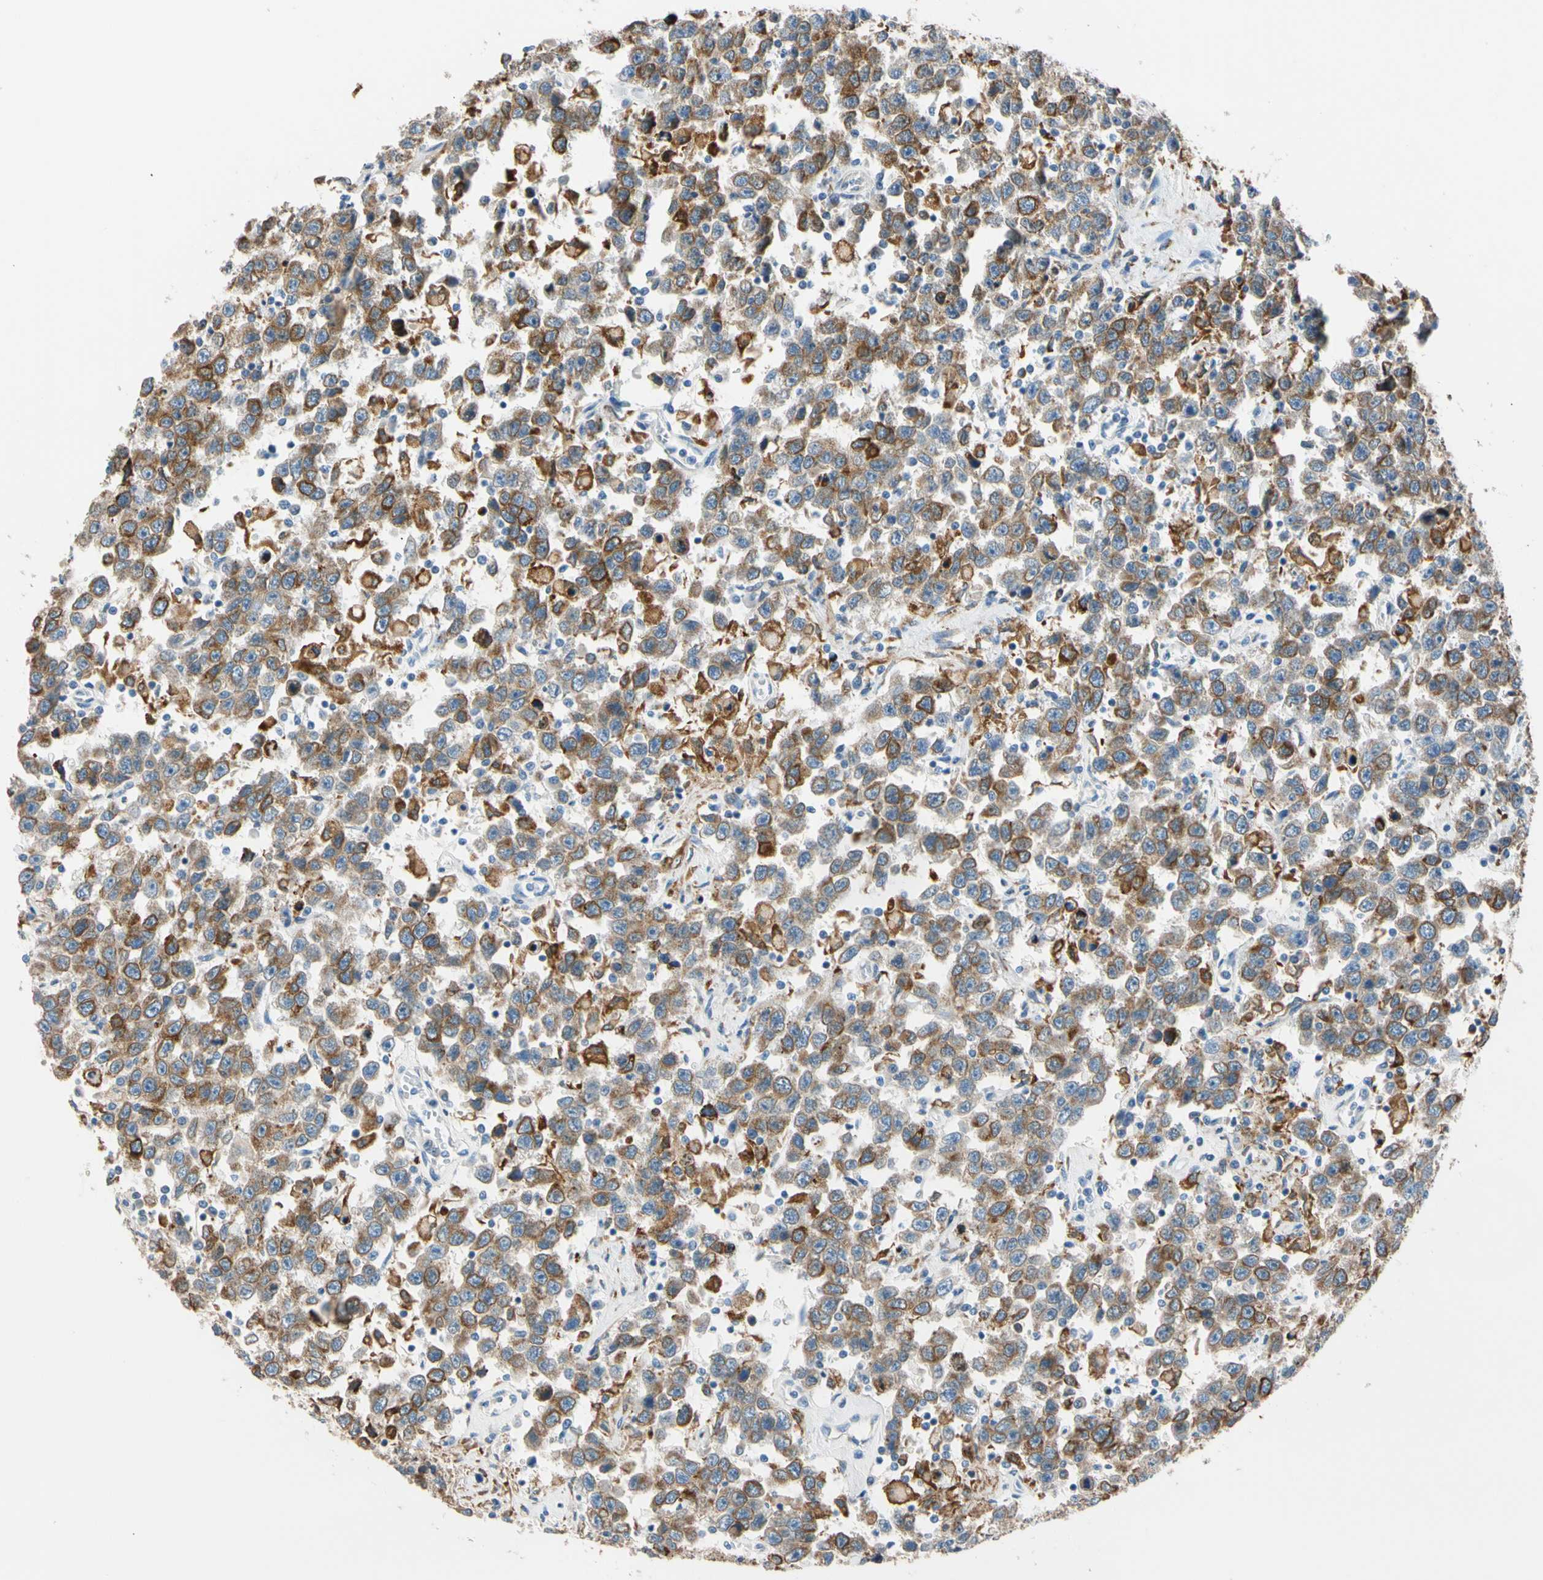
{"staining": {"intensity": "strong", "quantity": "25%-75%", "location": "cytoplasmic/membranous"}, "tissue": "testis cancer", "cell_type": "Tumor cells", "image_type": "cancer", "snomed": [{"axis": "morphology", "description": "Seminoma, NOS"}, {"axis": "topography", "description": "Testis"}], "caption": "A brown stain shows strong cytoplasmic/membranous staining of a protein in human seminoma (testis) tumor cells.", "gene": "LRPAP1", "patient": {"sex": "male", "age": 41}}